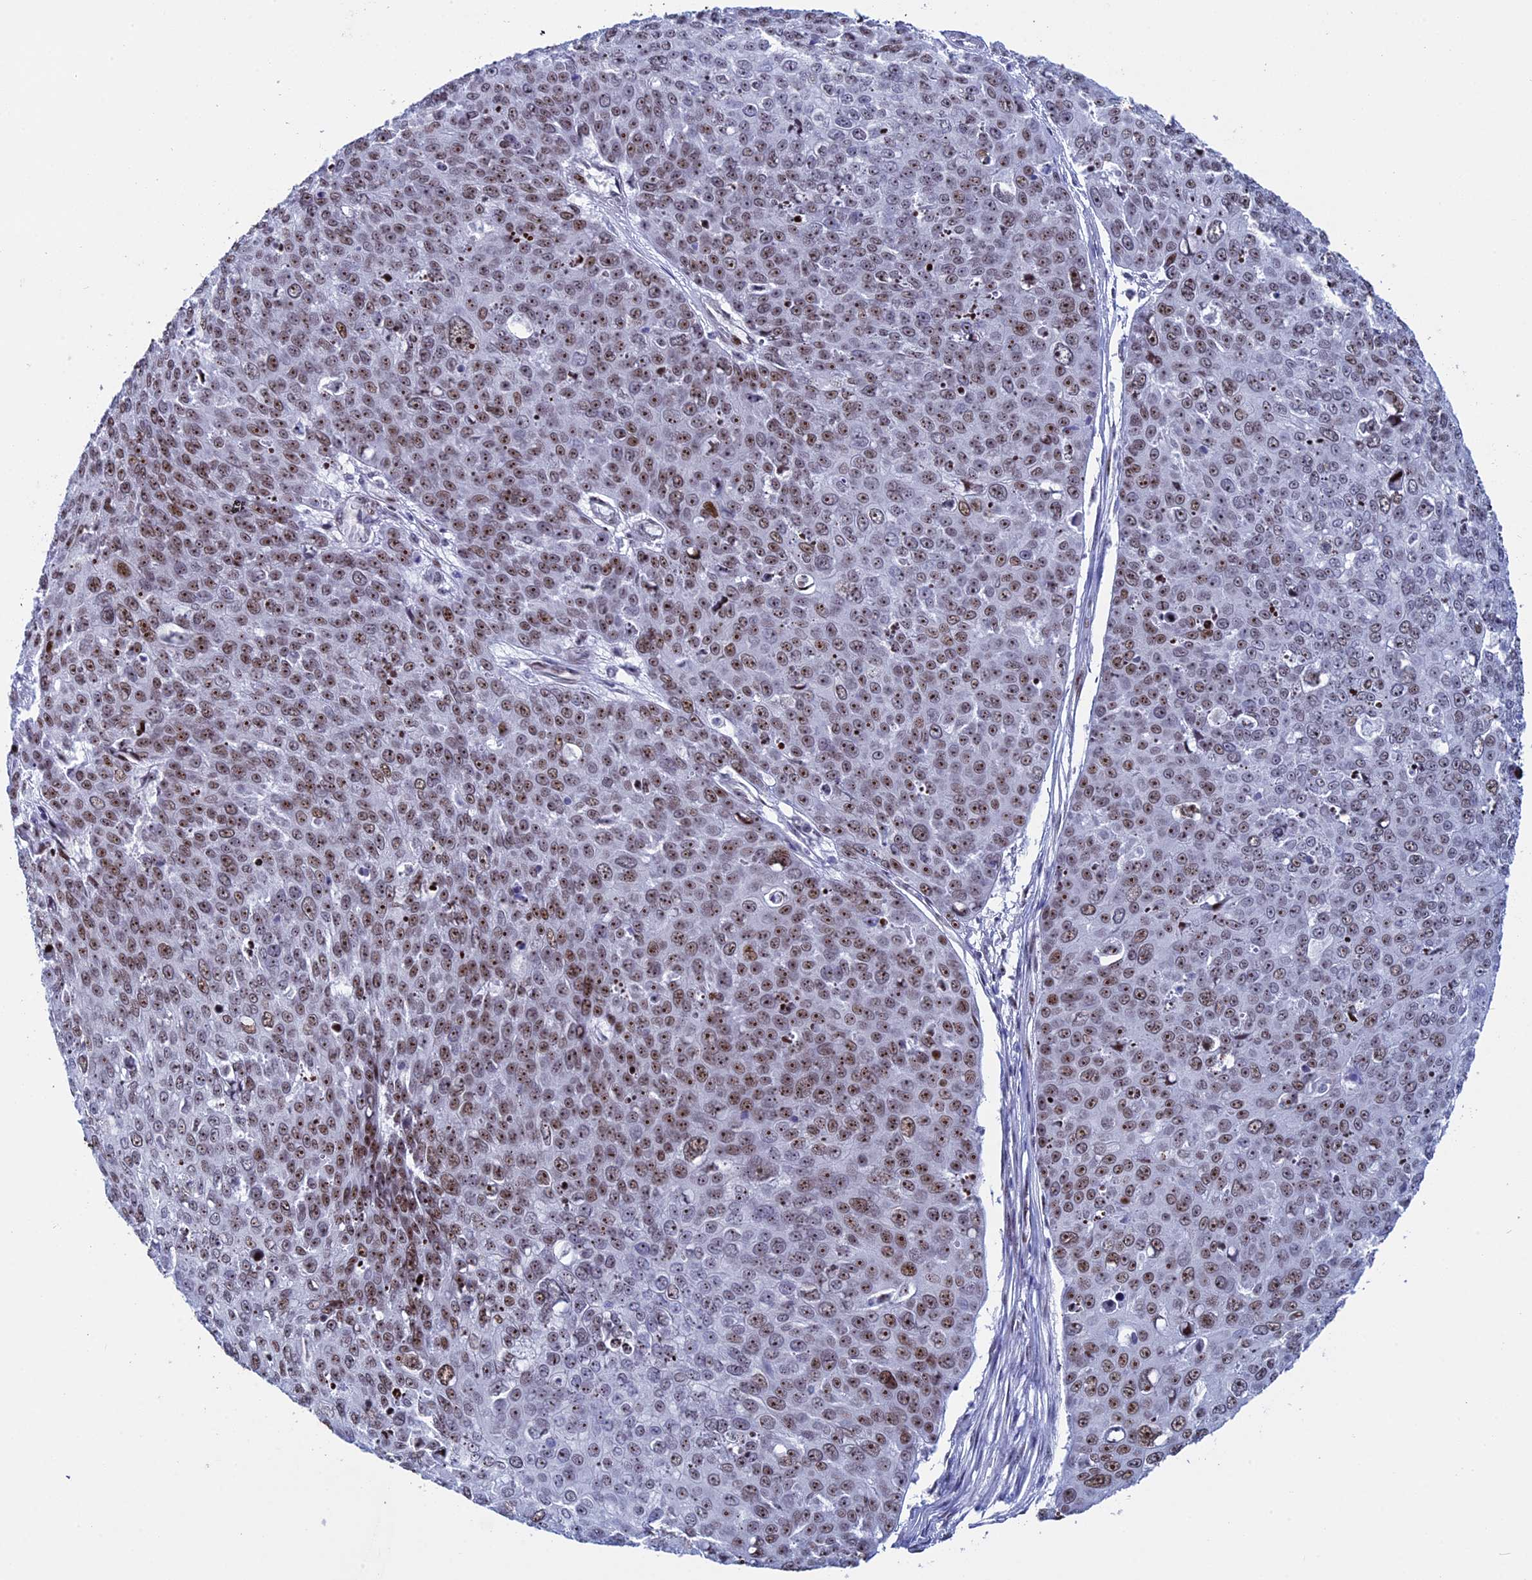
{"staining": {"intensity": "moderate", "quantity": ">75%", "location": "nuclear"}, "tissue": "skin cancer", "cell_type": "Tumor cells", "image_type": "cancer", "snomed": [{"axis": "morphology", "description": "Squamous cell carcinoma, NOS"}, {"axis": "topography", "description": "Skin"}], "caption": "Skin cancer (squamous cell carcinoma) tissue displays moderate nuclear staining in about >75% of tumor cells", "gene": "CCDC86", "patient": {"sex": "male", "age": 71}}